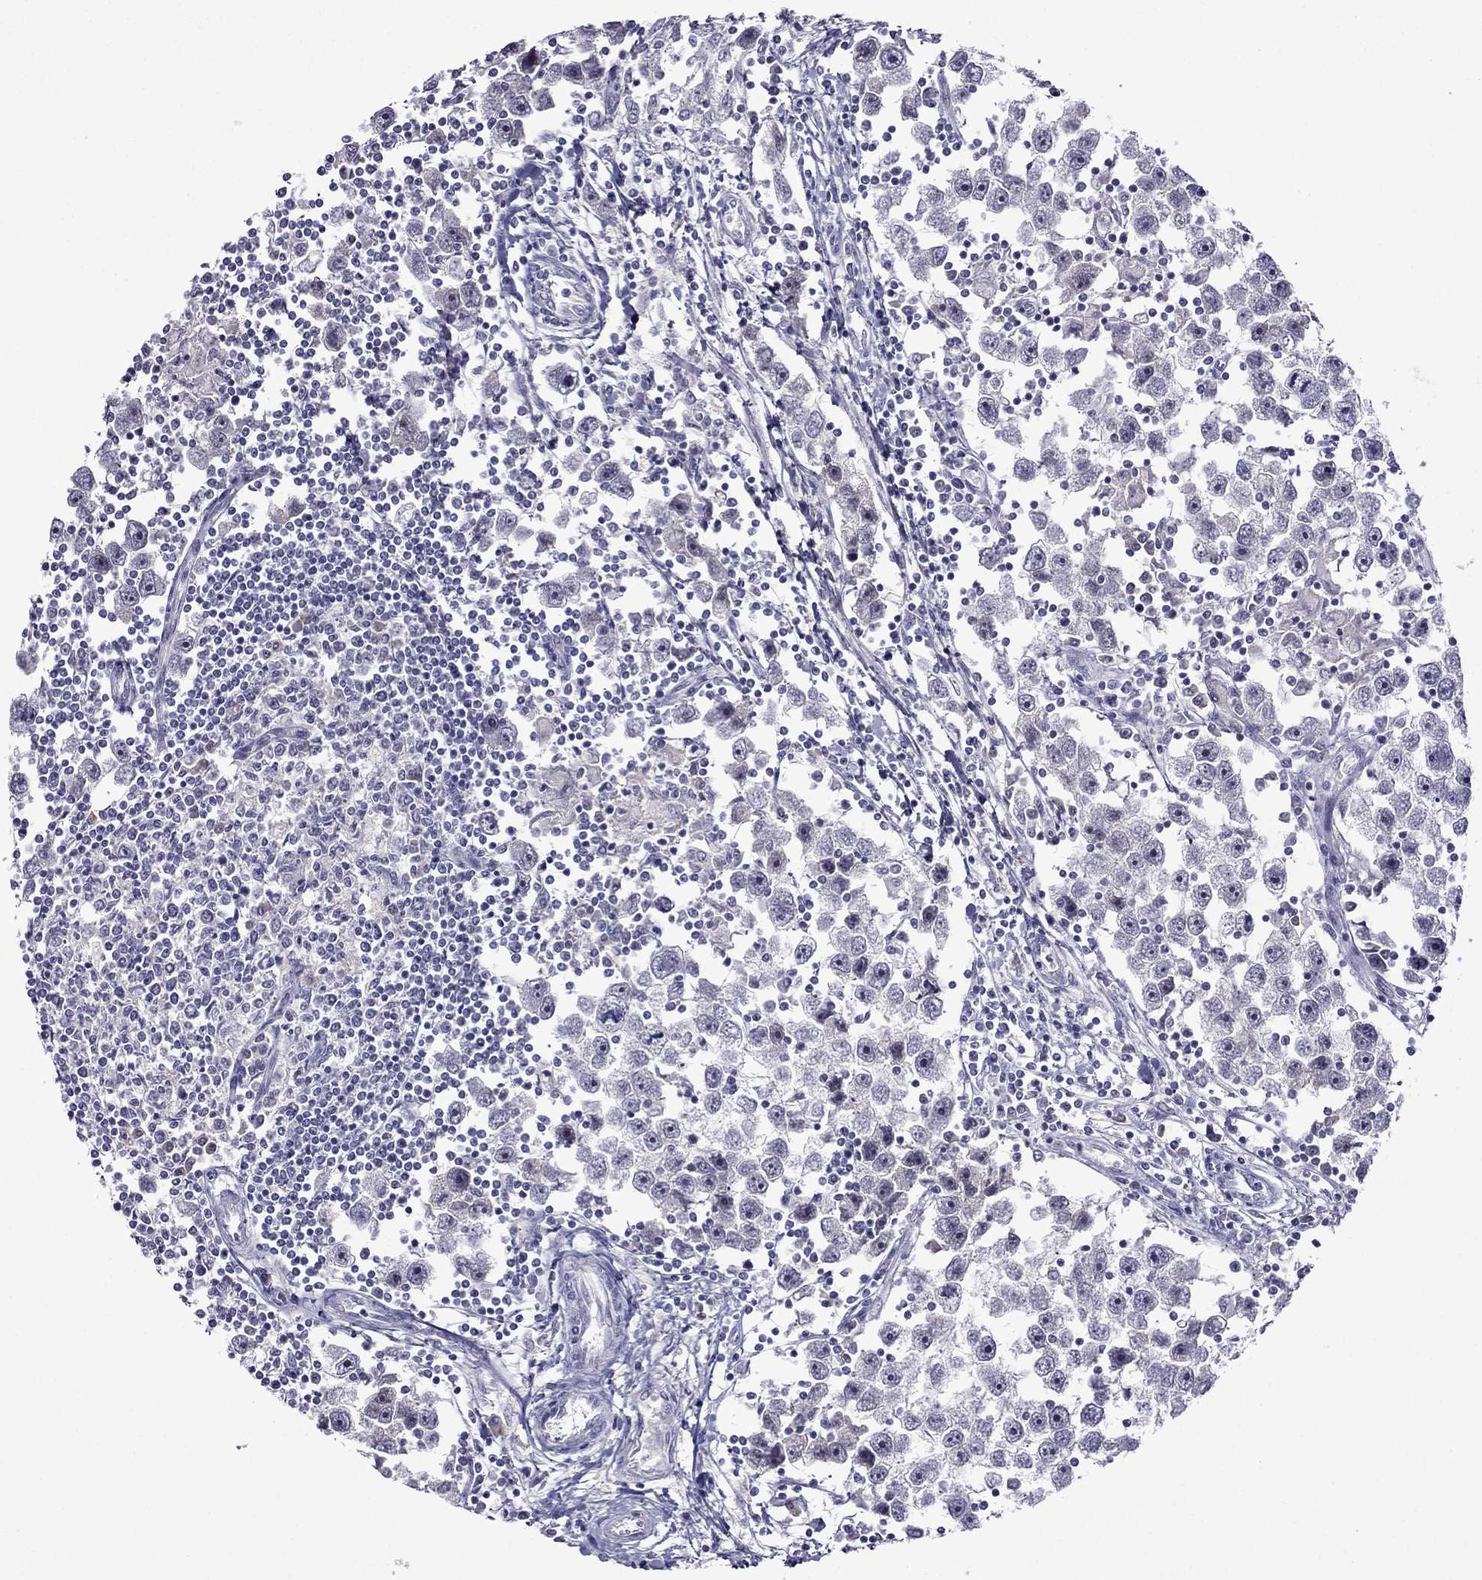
{"staining": {"intensity": "negative", "quantity": "none", "location": "none"}, "tissue": "testis cancer", "cell_type": "Tumor cells", "image_type": "cancer", "snomed": [{"axis": "morphology", "description": "Seminoma, NOS"}, {"axis": "topography", "description": "Testis"}], "caption": "Human testis cancer (seminoma) stained for a protein using immunohistochemistry exhibits no positivity in tumor cells.", "gene": "SPTBN4", "patient": {"sex": "male", "age": 30}}